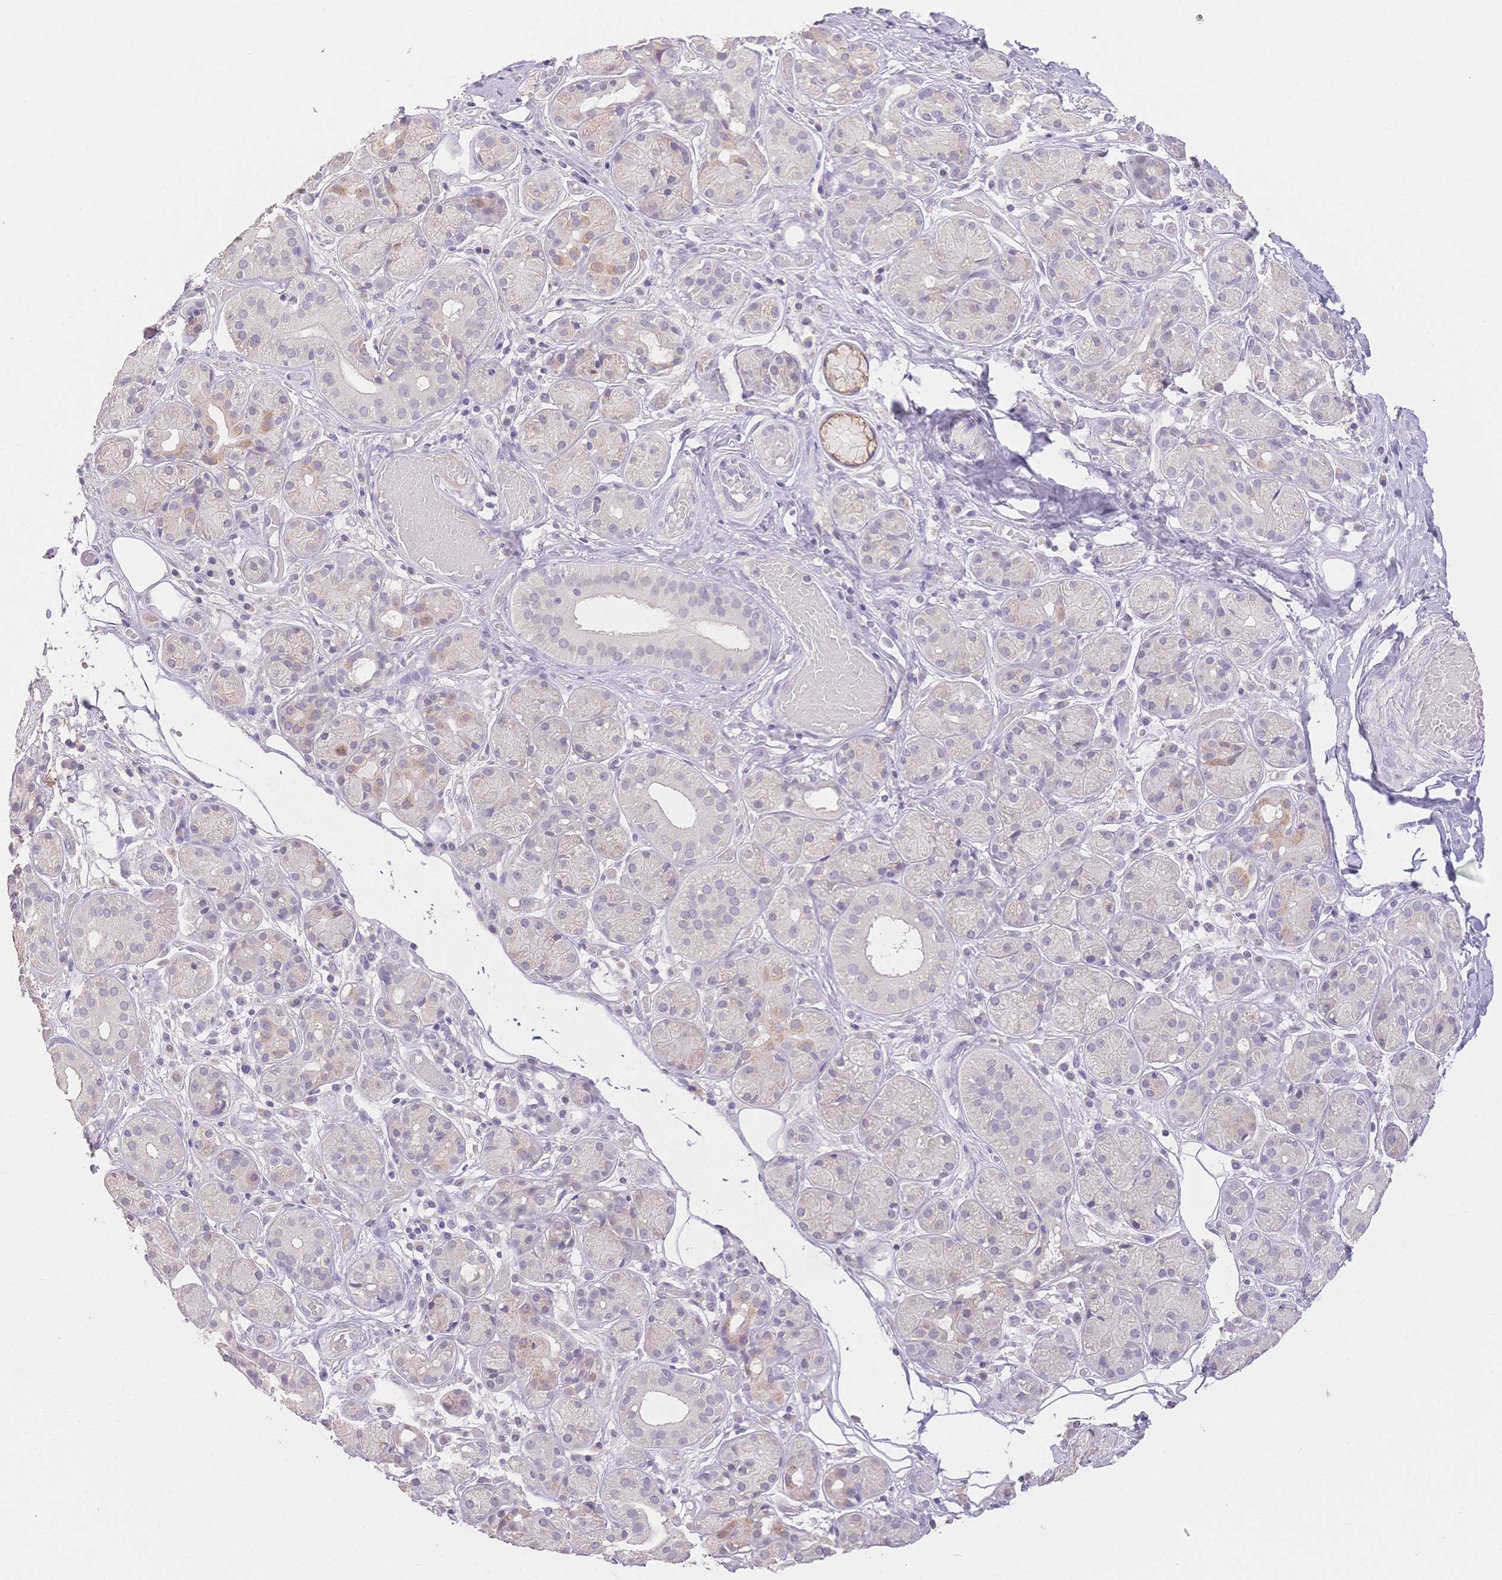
{"staining": {"intensity": "weak", "quantity": "<25%", "location": "cytoplasmic/membranous"}, "tissue": "salivary gland", "cell_type": "Glandular cells", "image_type": "normal", "snomed": [{"axis": "morphology", "description": "Normal tissue, NOS"}, {"axis": "topography", "description": "Salivary gland"}, {"axis": "topography", "description": "Peripheral nerve tissue"}], "caption": "This is an immunohistochemistry histopathology image of benign salivary gland. There is no positivity in glandular cells.", "gene": "SUV39H2", "patient": {"sex": "male", "age": 71}}